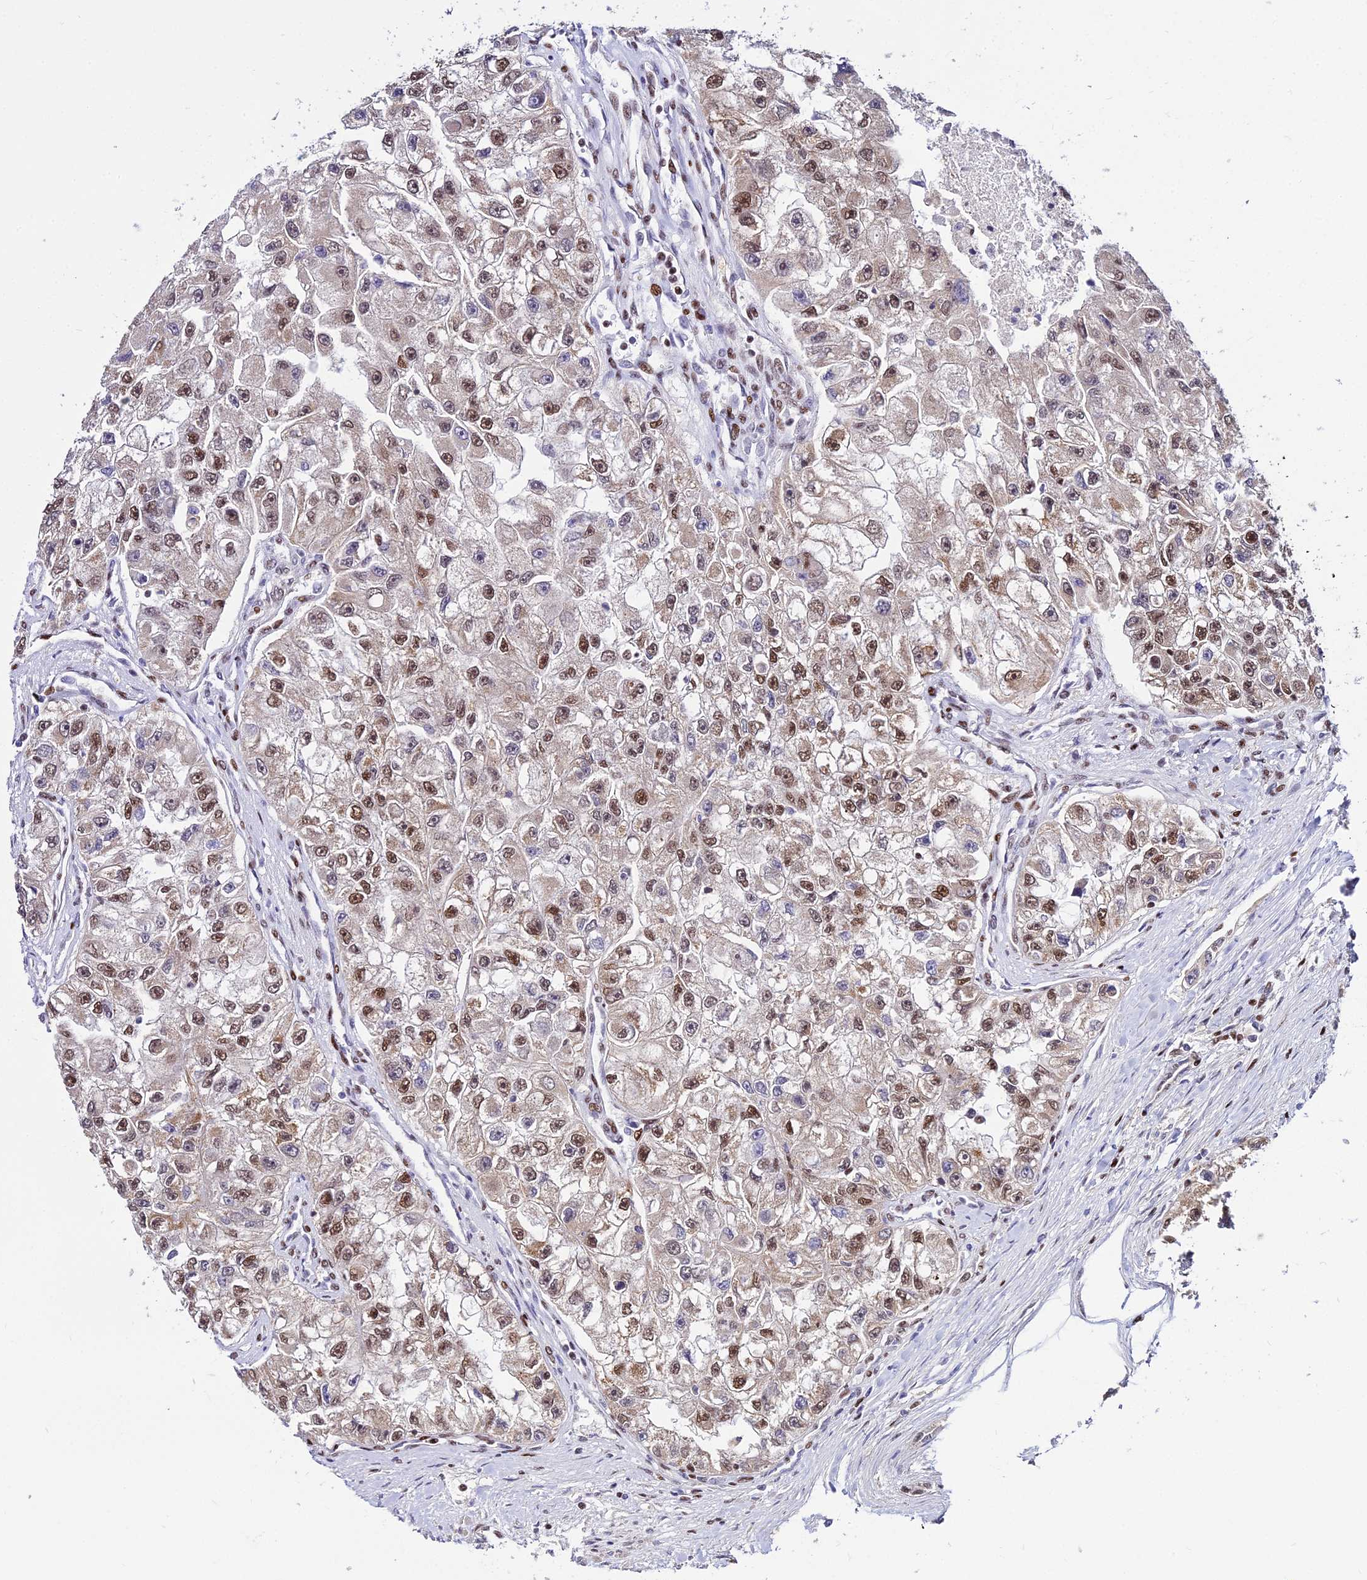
{"staining": {"intensity": "moderate", "quantity": ">75%", "location": "nuclear"}, "tissue": "renal cancer", "cell_type": "Tumor cells", "image_type": "cancer", "snomed": [{"axis": "morphology", "description": "Adenocarcinoma, NOS"}, {"axis": "topography", "description": "Kidney"}], "caption": "Immunohistochemistry (IHC) of renal cancer shows medium levels of moderate nuclear expression in about >75% of tumor cells.", "gene": "CIB3", "patient": {"sex": "male", "age": 63}}